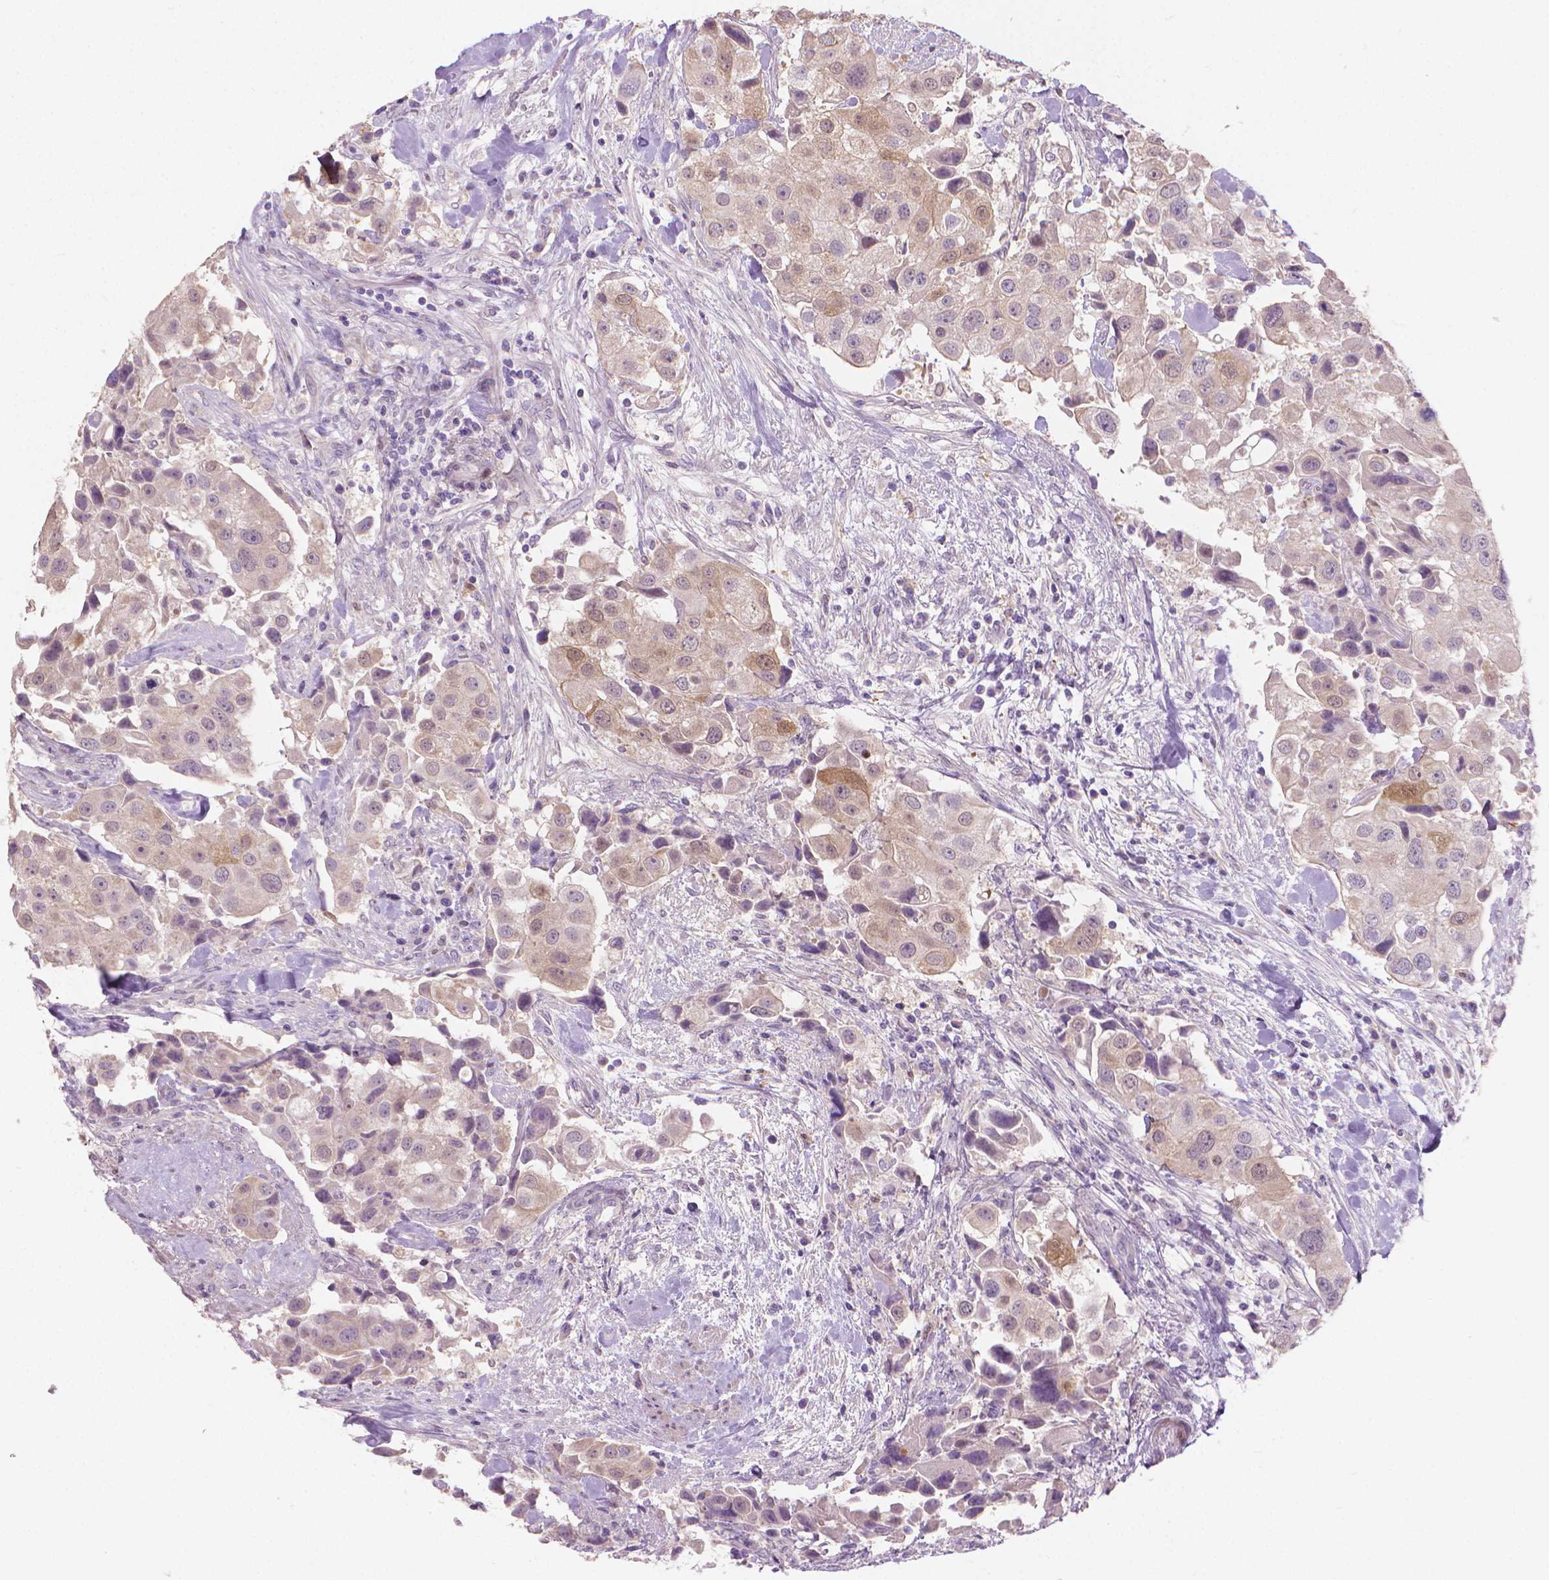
{"staining": {"intensity": "weak", "quantity": "25%-75%", "location": "cytoplasmic/membranous"}, "tissue": "urothelial cancer", "cell_type": "Tumor cells", "image_type": "cancer", "snomed": [{"axis": "morphology", "description": "Urothelial carcinoma, High grade"}, {"axis": "topography", "description": "Urinary bladder"}], "caption": "The micrograph displays a brown stain indicating the presence of a protein in the cytoplasmic/membranous of tumor cells in high-grade urothelial carcinoma.", "gene": "GSDMA", "patient": {"sex": "female", "age": 64}}